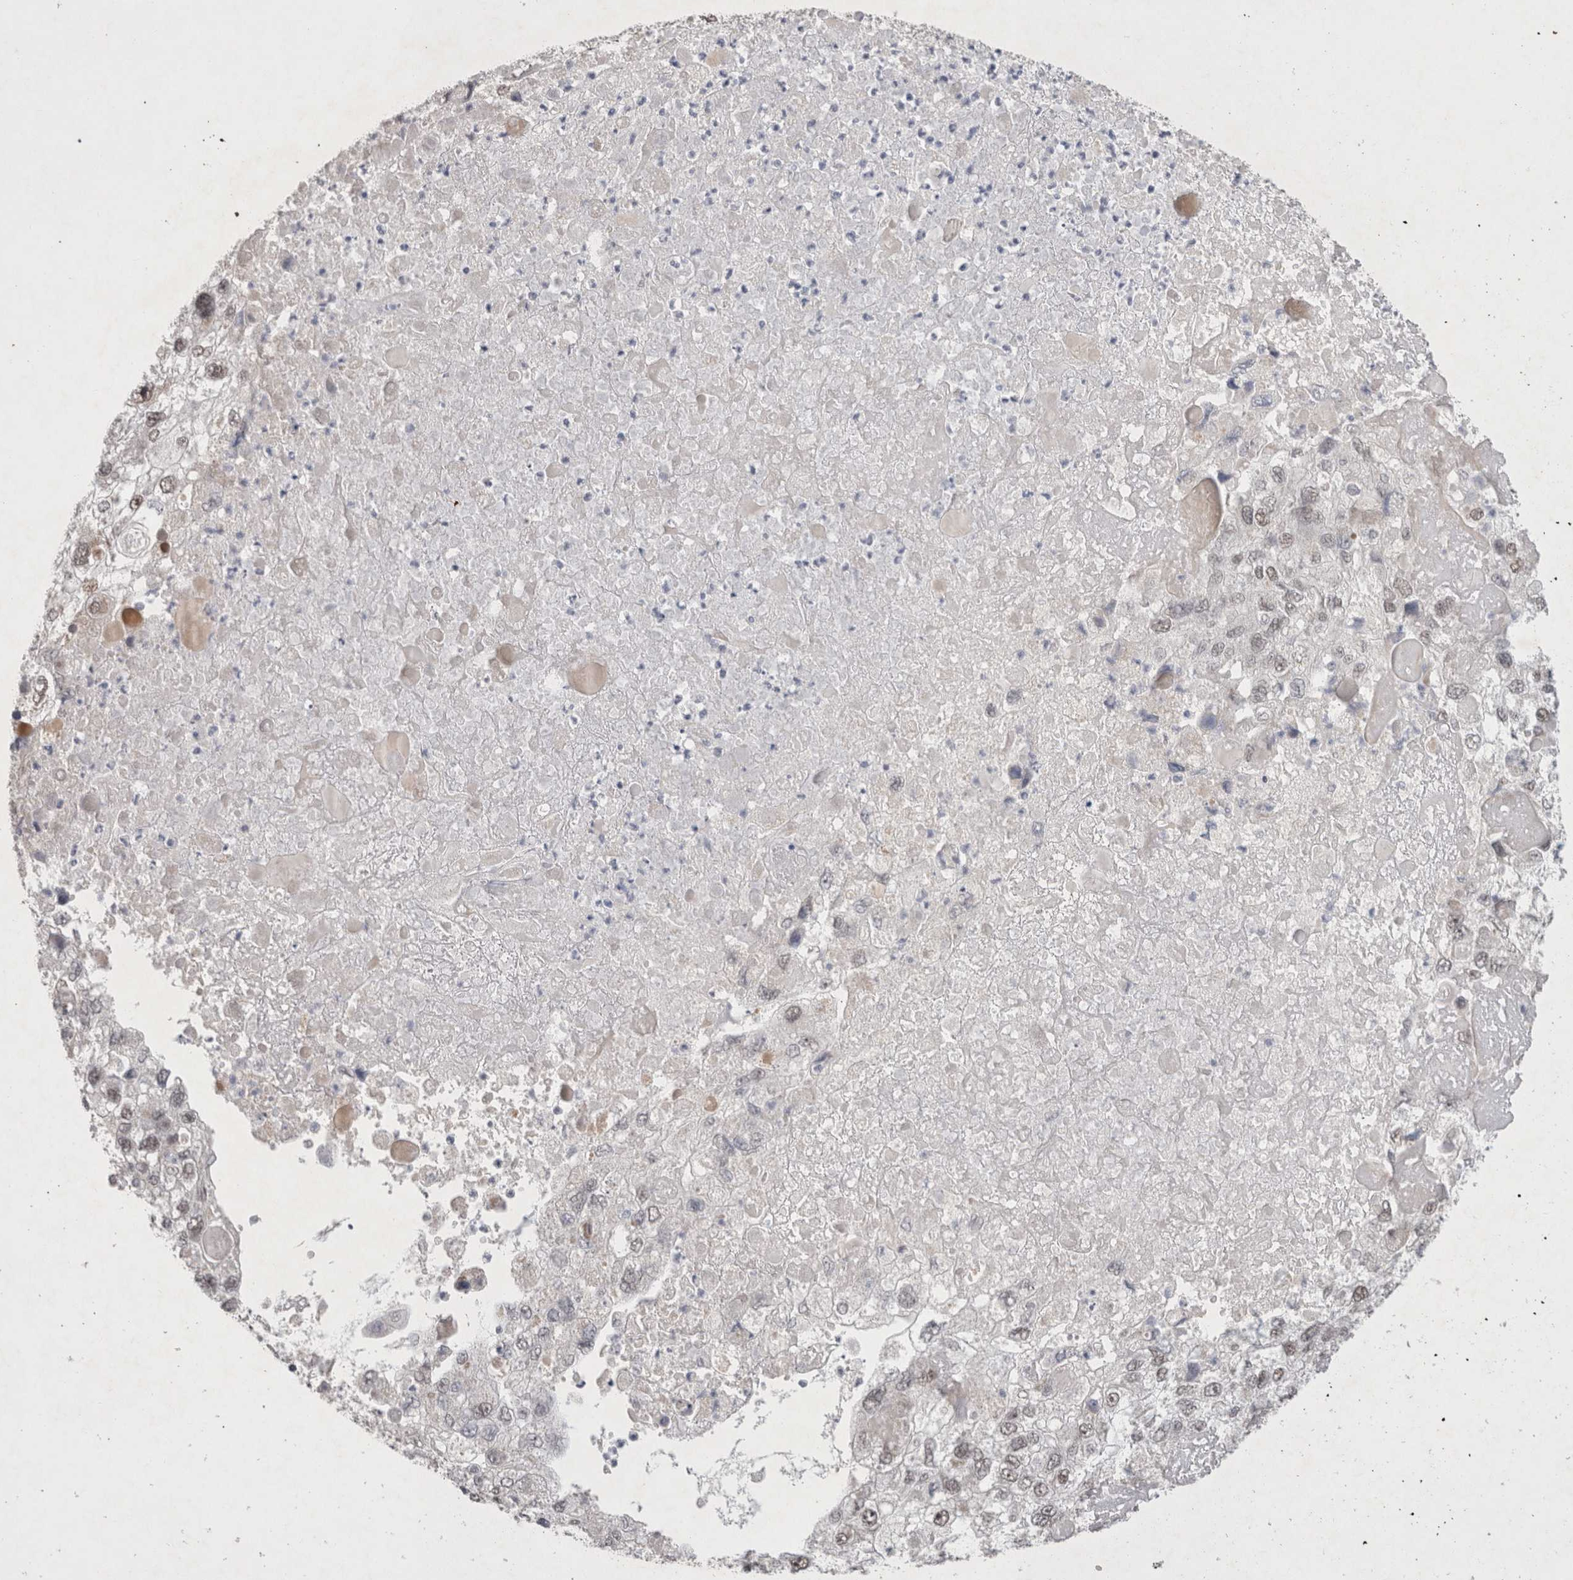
{"staining": {"intensity": "weak", "quantity": ">75%", "location": "nuclear"}, "tissue": "endometrial cancer", "cell_type": "Tumor cells", "image_type": "cancer", "snomed": [{"axis": "morphology", "description": "Adenocarcinoma, NOS"}, {"axis": "topography", "description": "Endometrium"}], "caption": "Immunohistochemical staining of endometrial cancer reveals low levels of weak nuclear positivity in about >75% of tumor cells. (IHC, brightfield microscopy, high magnification).", "gene": "RECQL4", "patient": {"sex": "female", "age": 49}}